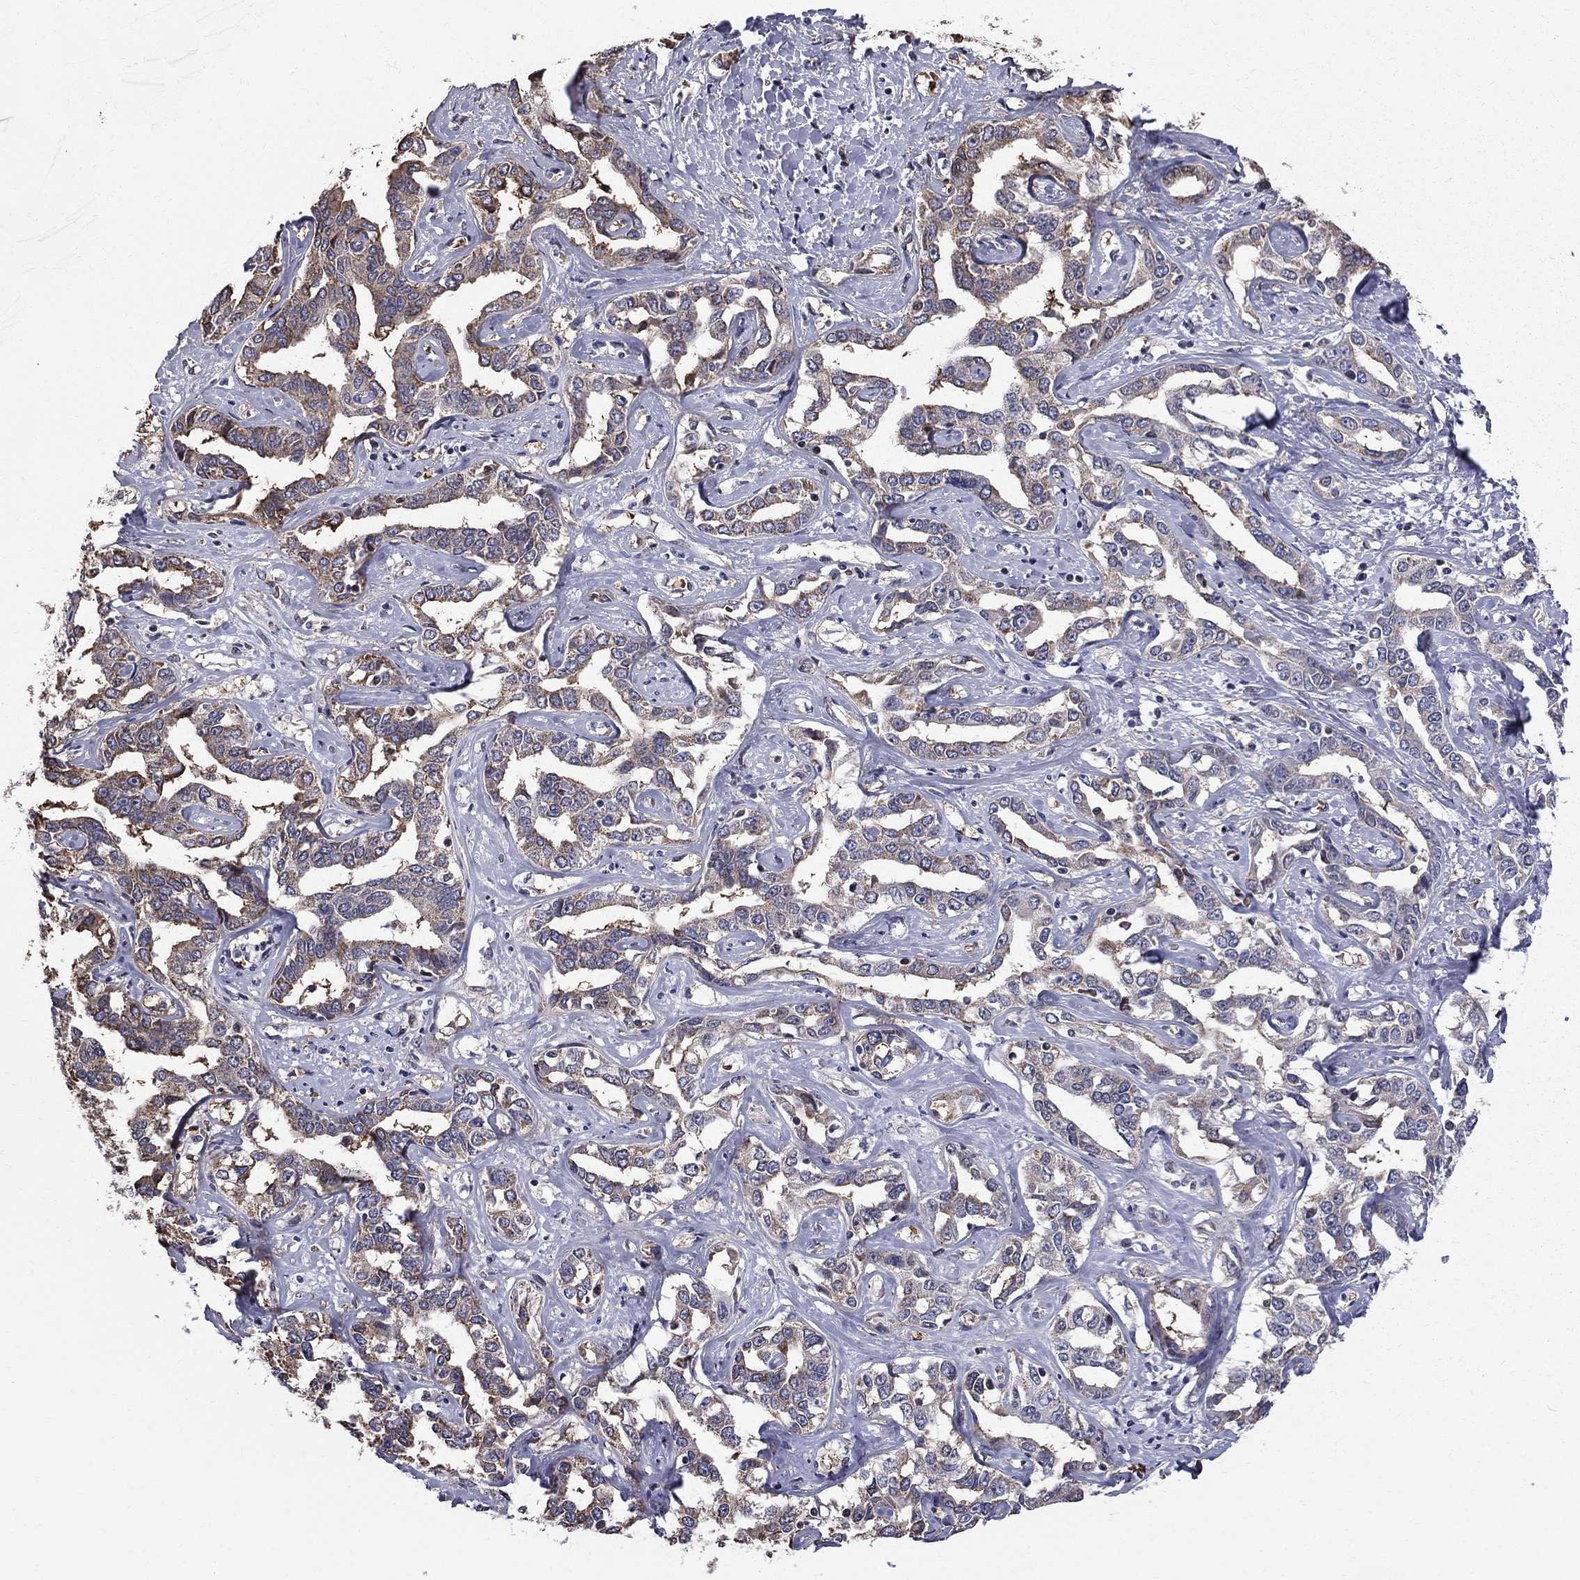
{"staining": {"intensity": "moderate", "quantity": "<25%", "location": "cytoplasmic/membranous"}, "tissue": "liver cancer", "cell_type": "Tumor cells", "image_type": "cancer", "snomed": [{"axis": "morphology", "description": "Cholangiocarcinoma"}, {"axis": "topography", "description": "Liver"}], "caption": "A histopathology image of human liver cancer stained for a protein displays moderate cytoplasmic/membranous brown staining in tumor cells. The staining was performed using DAB to visualize the protein expression in brown, while the nuclei were stained in blue with hematoxylin (Magnification: 20x).", "gene": "HSPB2", "patient": {"sex": "male", "age": 59}}